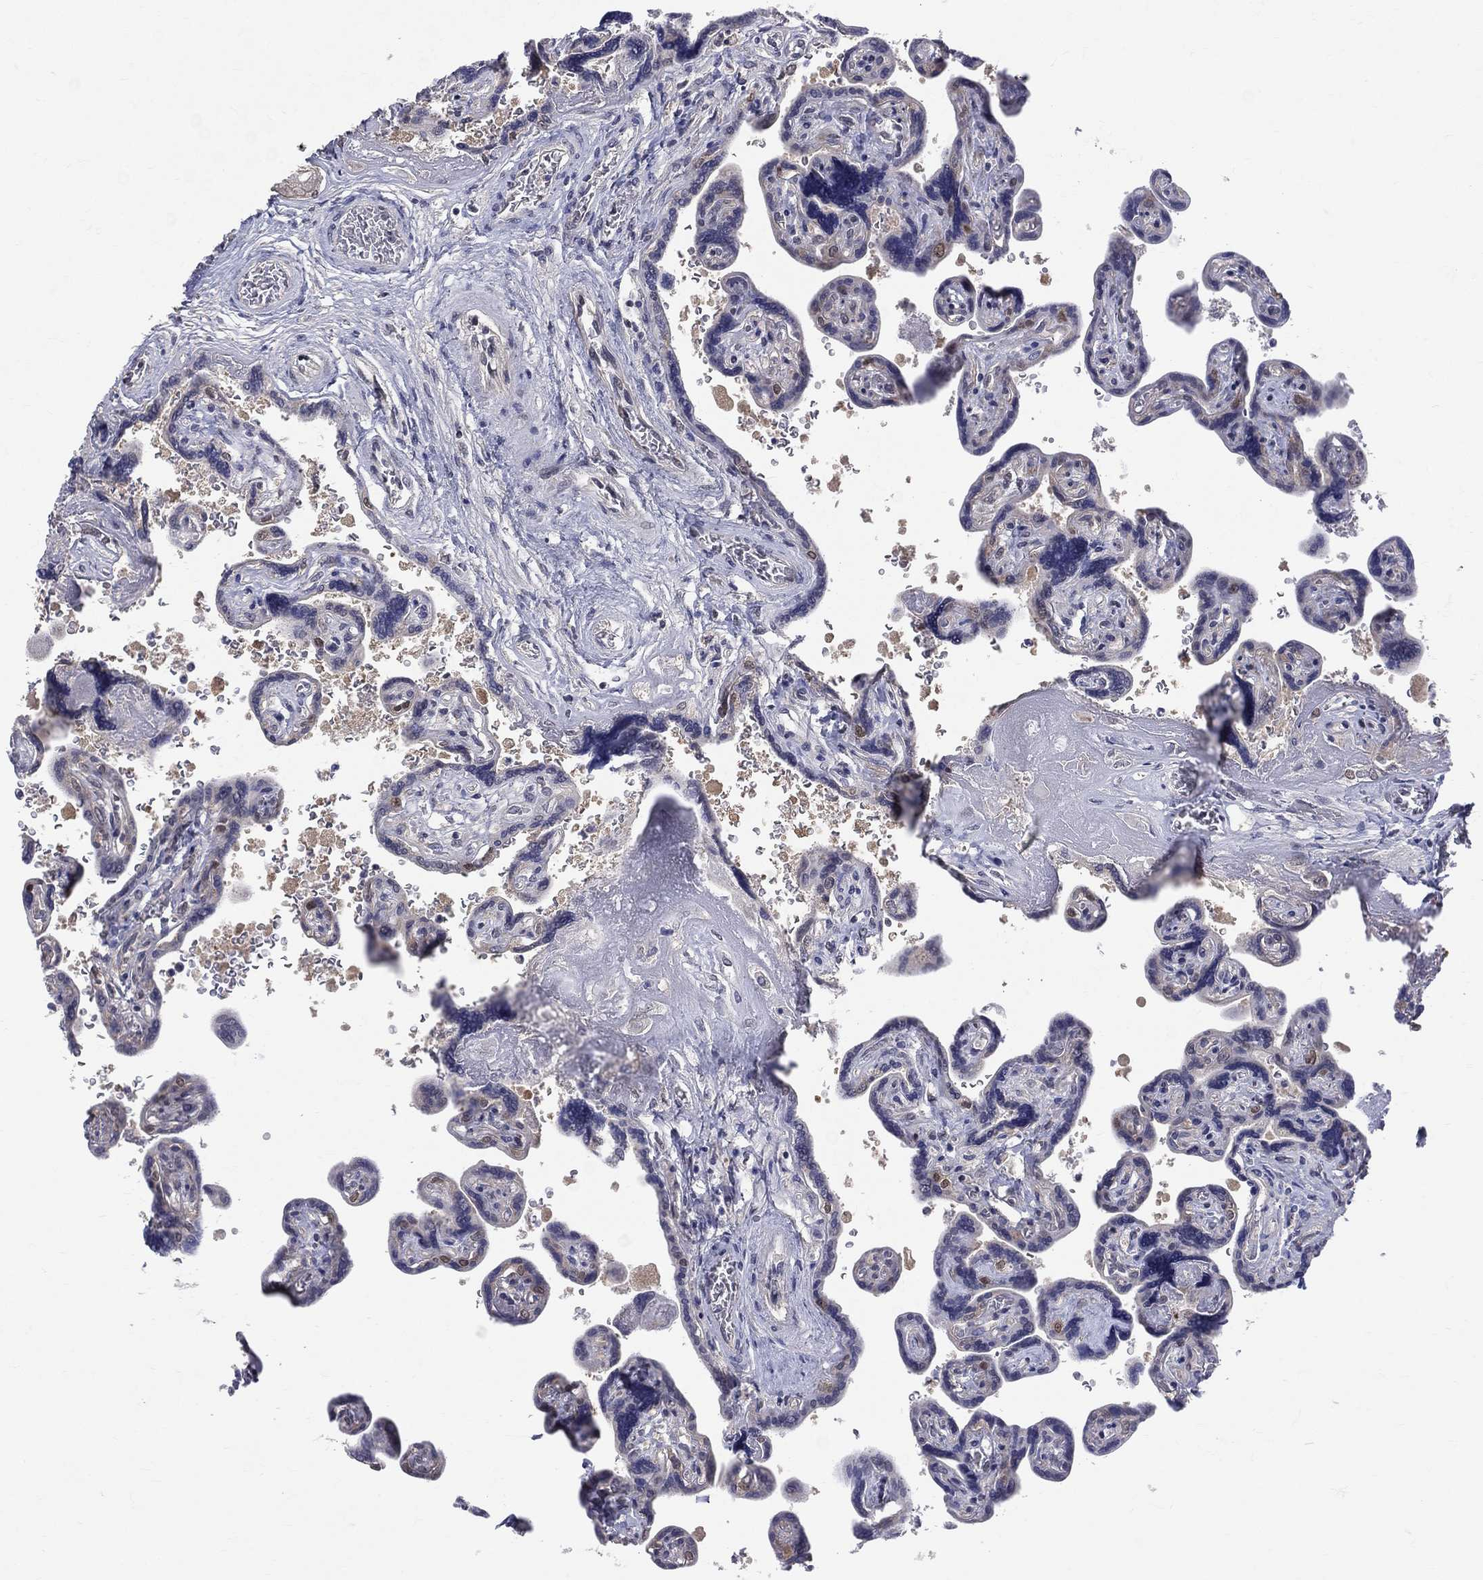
{"staining": {"intensity": "negative", "quantity": "none", "location": "none"}, "tissue": "placenta", "cell_type": "Decidual cells", "image_type": "normal", "snomed": [{"axis": "morphology", "description": "Normal tissue, NOS"}, {"axis": "topography", "description": "Placenta"}], "caption": "DAB (3,3'-diaminobenzidine) immunohistochemical staining of normal placenta shows no significant positivity in decidual cells.", "gene": "DLG4", "patient": {"sex": "female", "age": 32}}